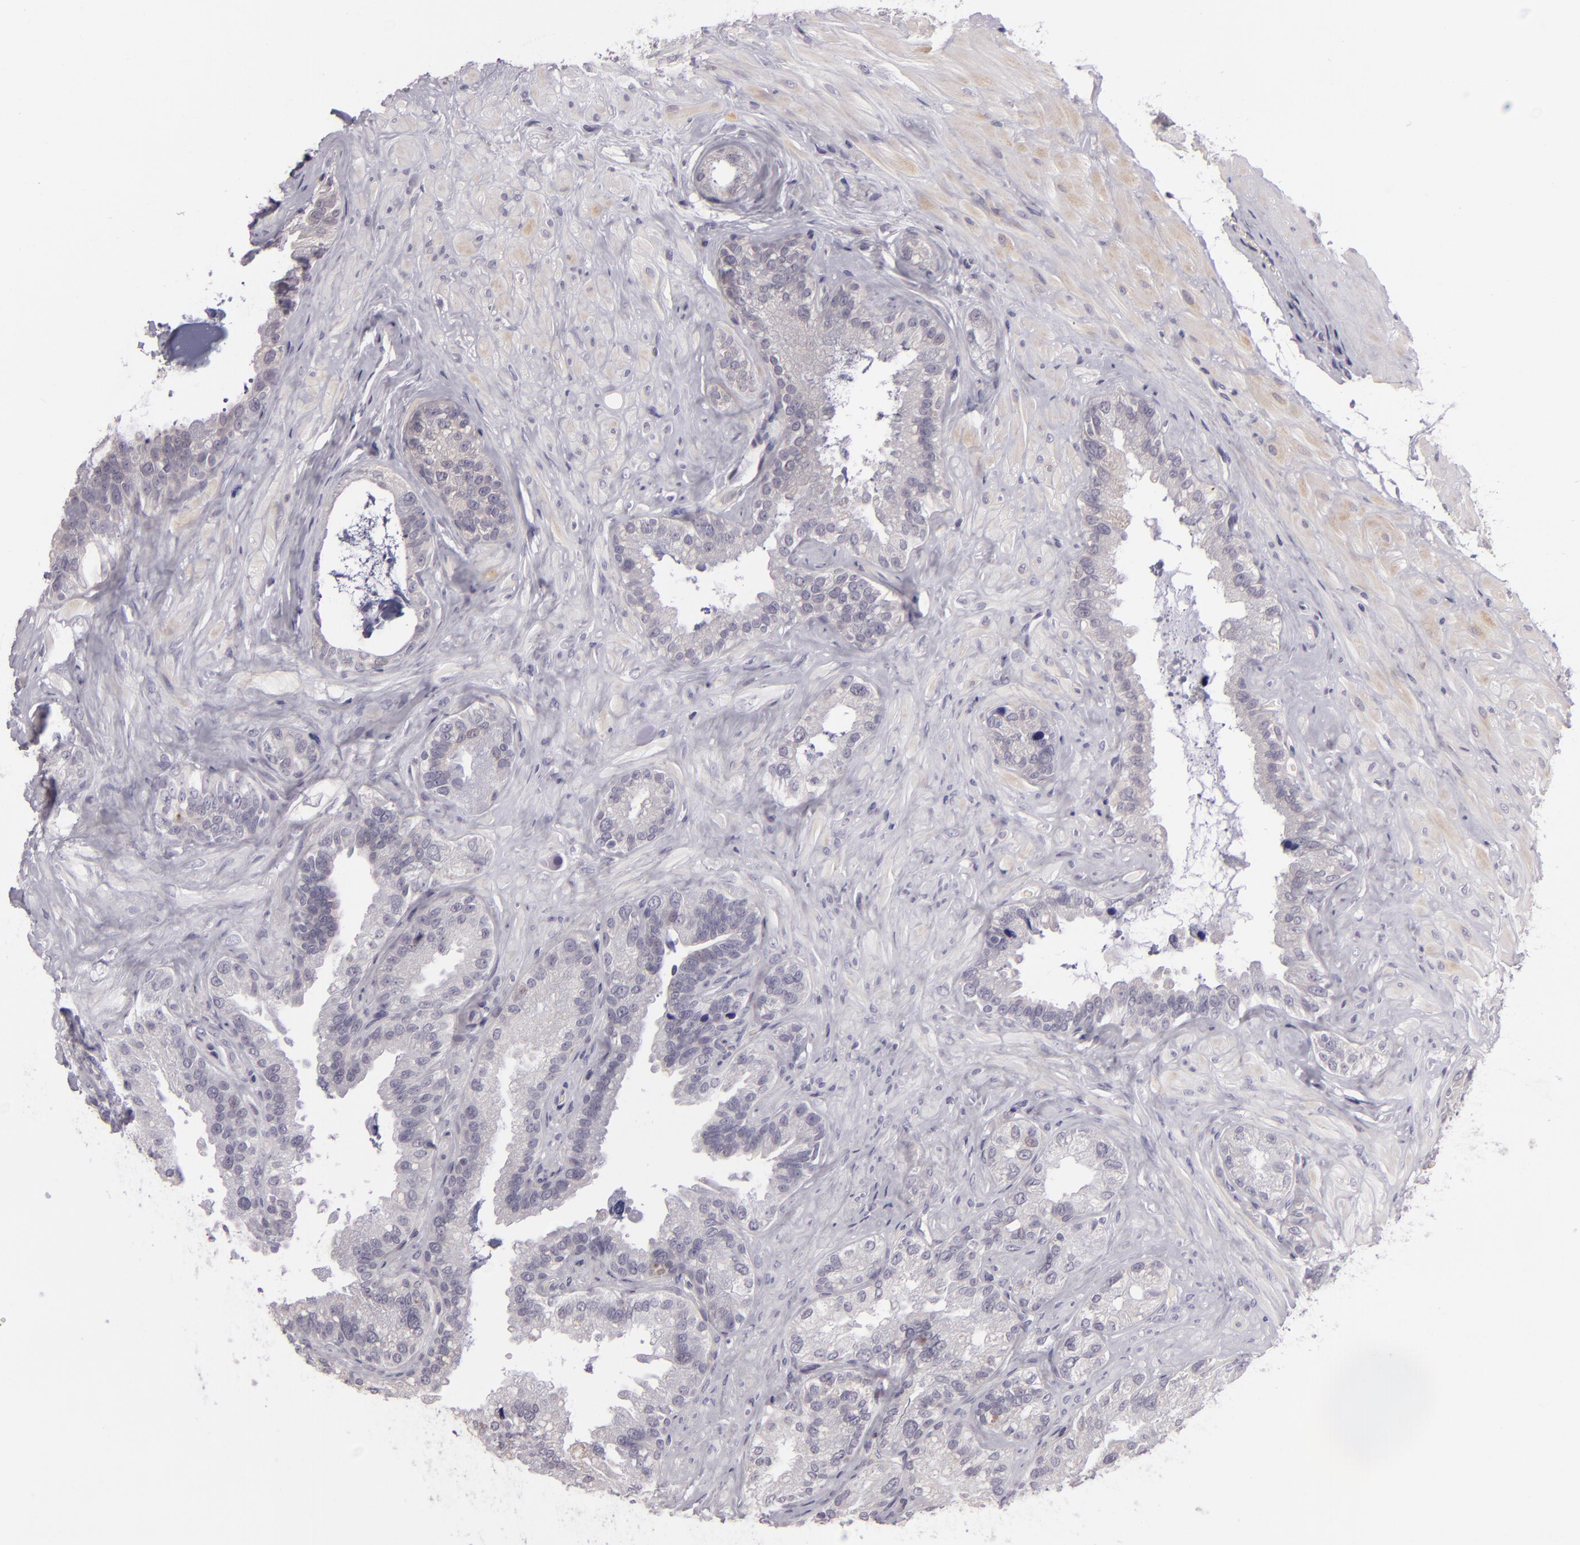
{"staining": {"intensity": "negative", "quantity": "none", "location": "none"}, "tissue": "seminal vesicle", "cell_type": "Glandular cells", "image_type": "normal", "snomed": [{"axis": "morphology", "description": "Normal tissue, NOS"}, {"axis": "topography", "description": "Seminal veicle"}], "caption": "Immunohistochemical staining of benign seminal vesicle exhibits no significant staining in glandular cells. (Stains: DAB IHC with hematoxylin counter stain, Microscopy: brightfield microscopy at high magnification).", "gene": "EGFL6", "patient": {"sex": "male", "age": 63}}